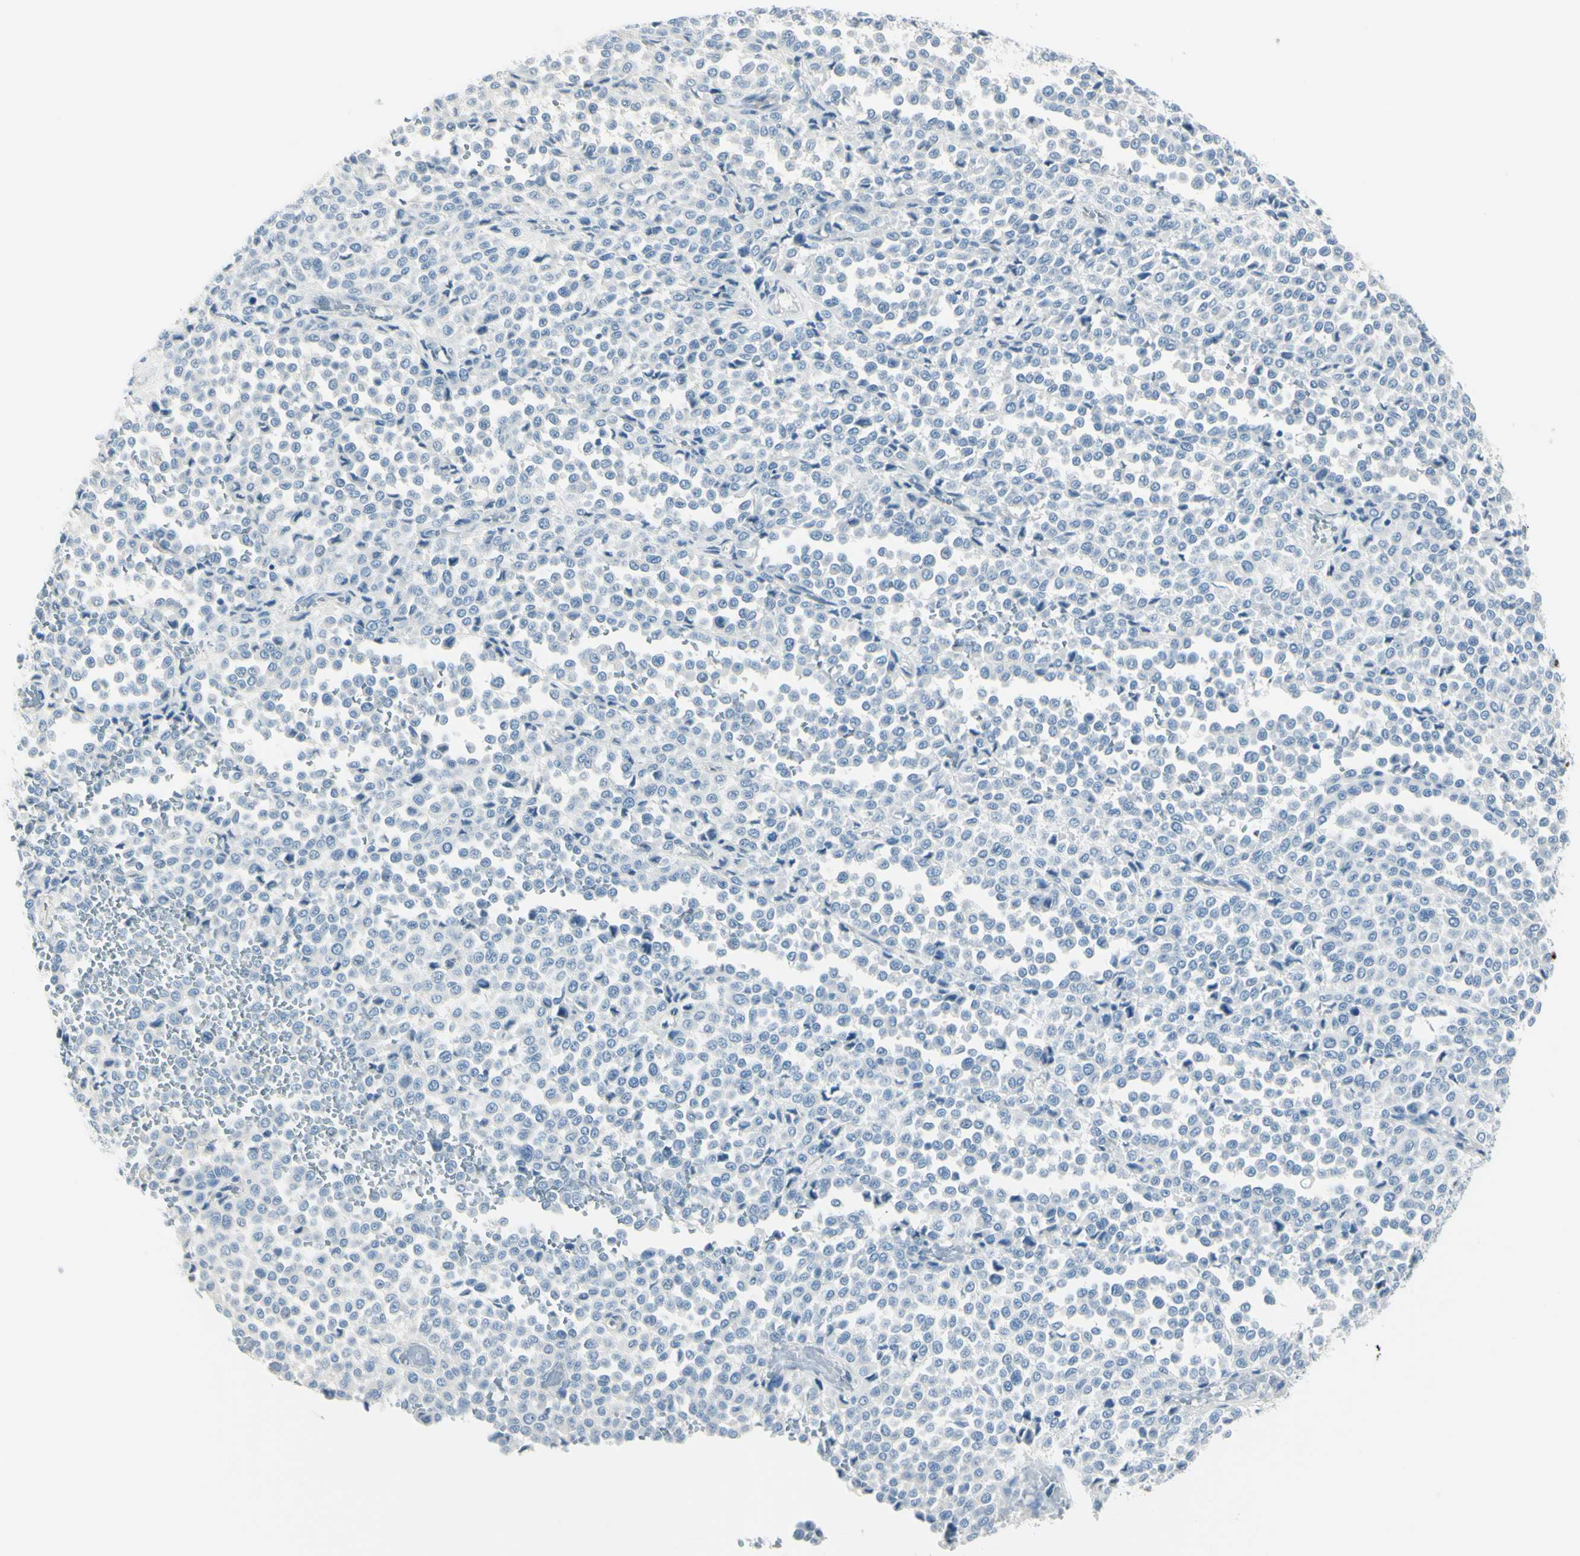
{"staining": {"intensity": "negative", "quantity": "none", "location": "none"}, "tissue": "melanoma", "cell_type": "Tumor cells", "image_type": "cancer", "snomed": [{"axis": "morphology", "description": "Malignant melanoma, Metastatic site"}, {"axis": "topography", "description": "Pancreas"}], "caption": "IHC of malignant melanoma (metastatic site) shows no staining in tumor cells.", "gene": "DLG4", "patient": {"sex": "female", "age": 30}}